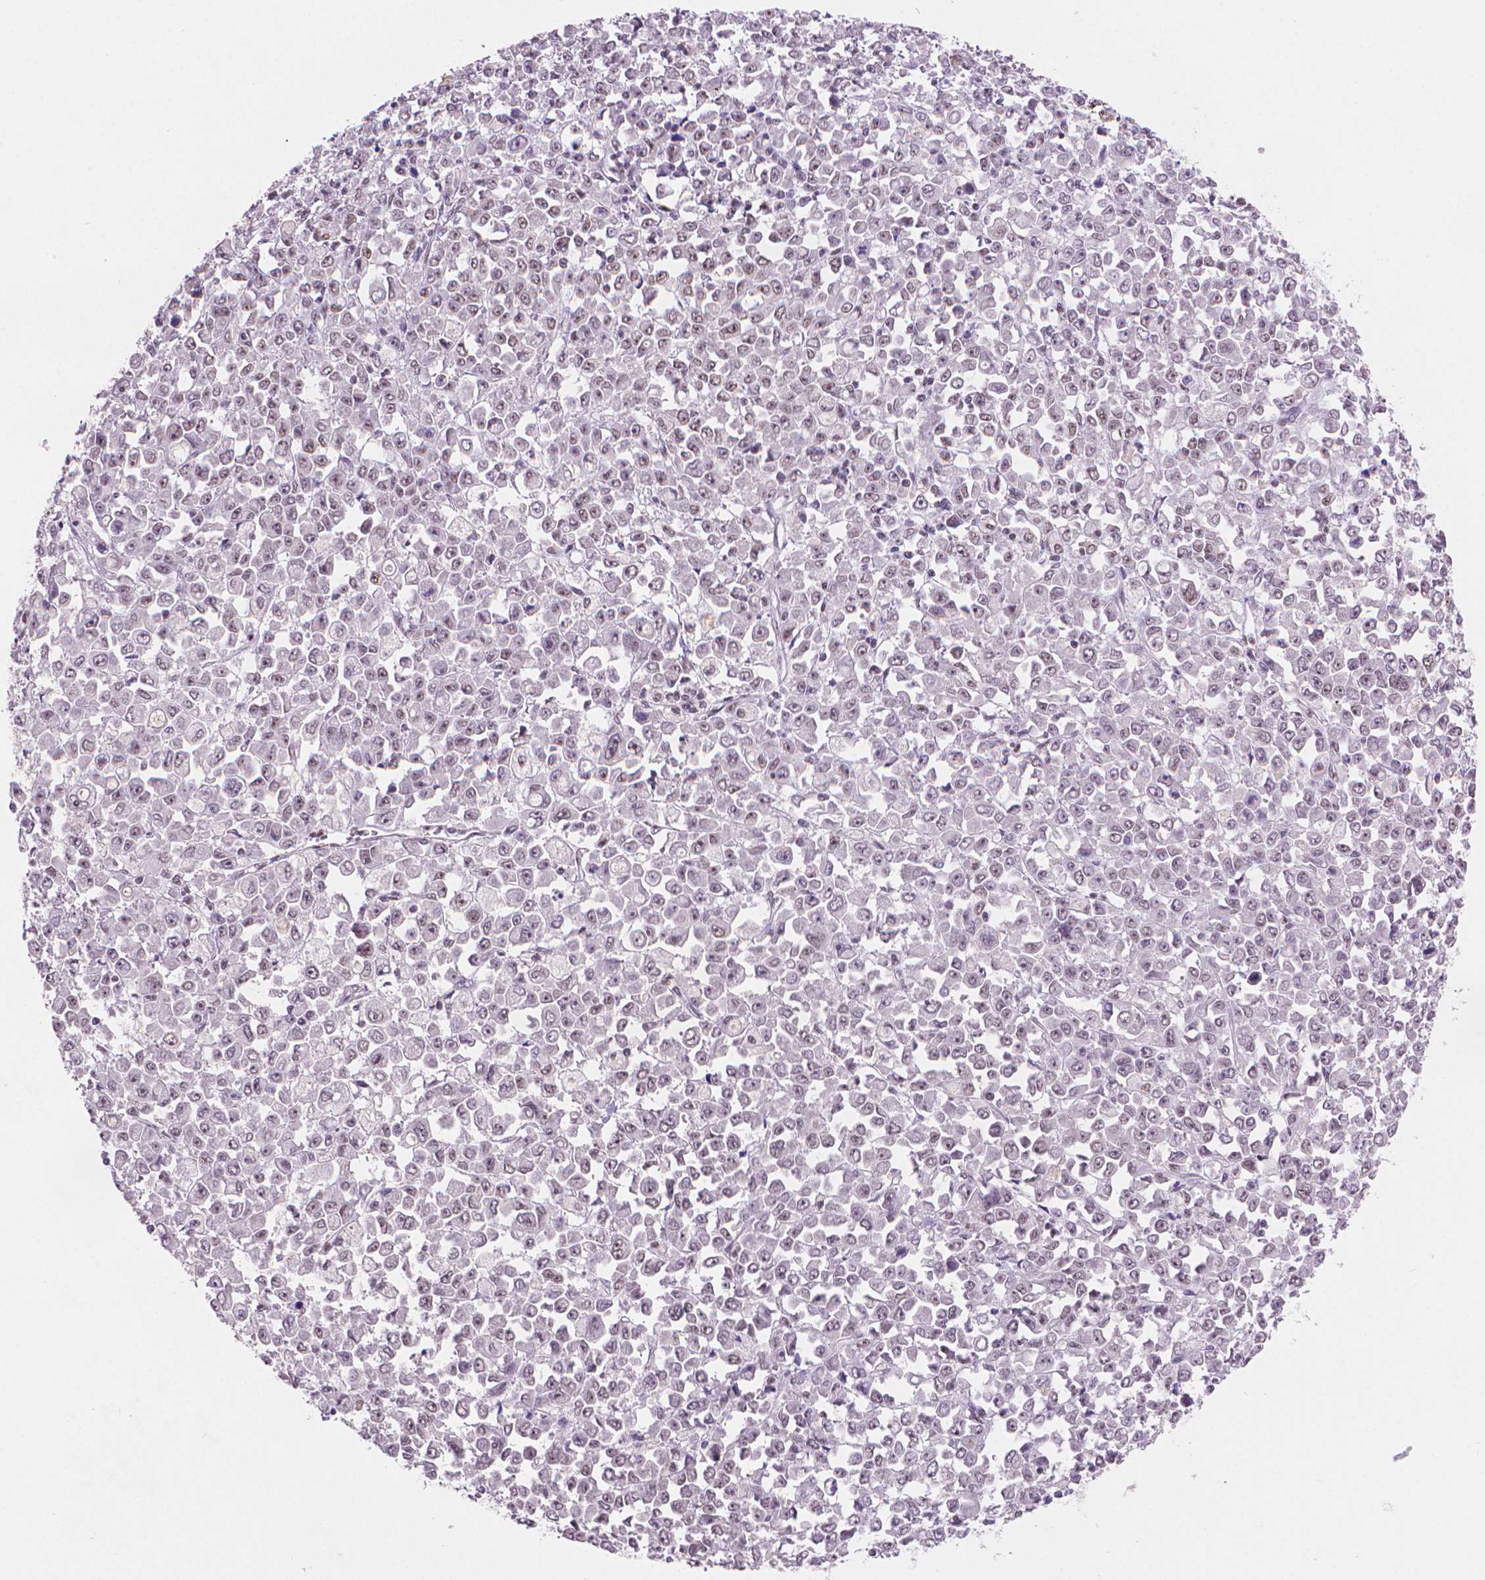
{"staining": {"intensity": "negative", "quantity": "none", "location": "none"}, "tissue": "stomach cancer", "cell_type": "Tumor cells", "image_type": "cancer", "snomed": [{"axis": "morphology", "description": "Adenocarcinoma, NOS"}, {"axis": "topography", "description": "Stomach, upper"}], "caption": "High power microscopy histopathology image of an immunohistochemistry histopathology image of stomach adenocarcinoma, revealing no significant staining in tumor cells.", "gene": "UBN1", "patient": {"sex": "male", "age": 70}}